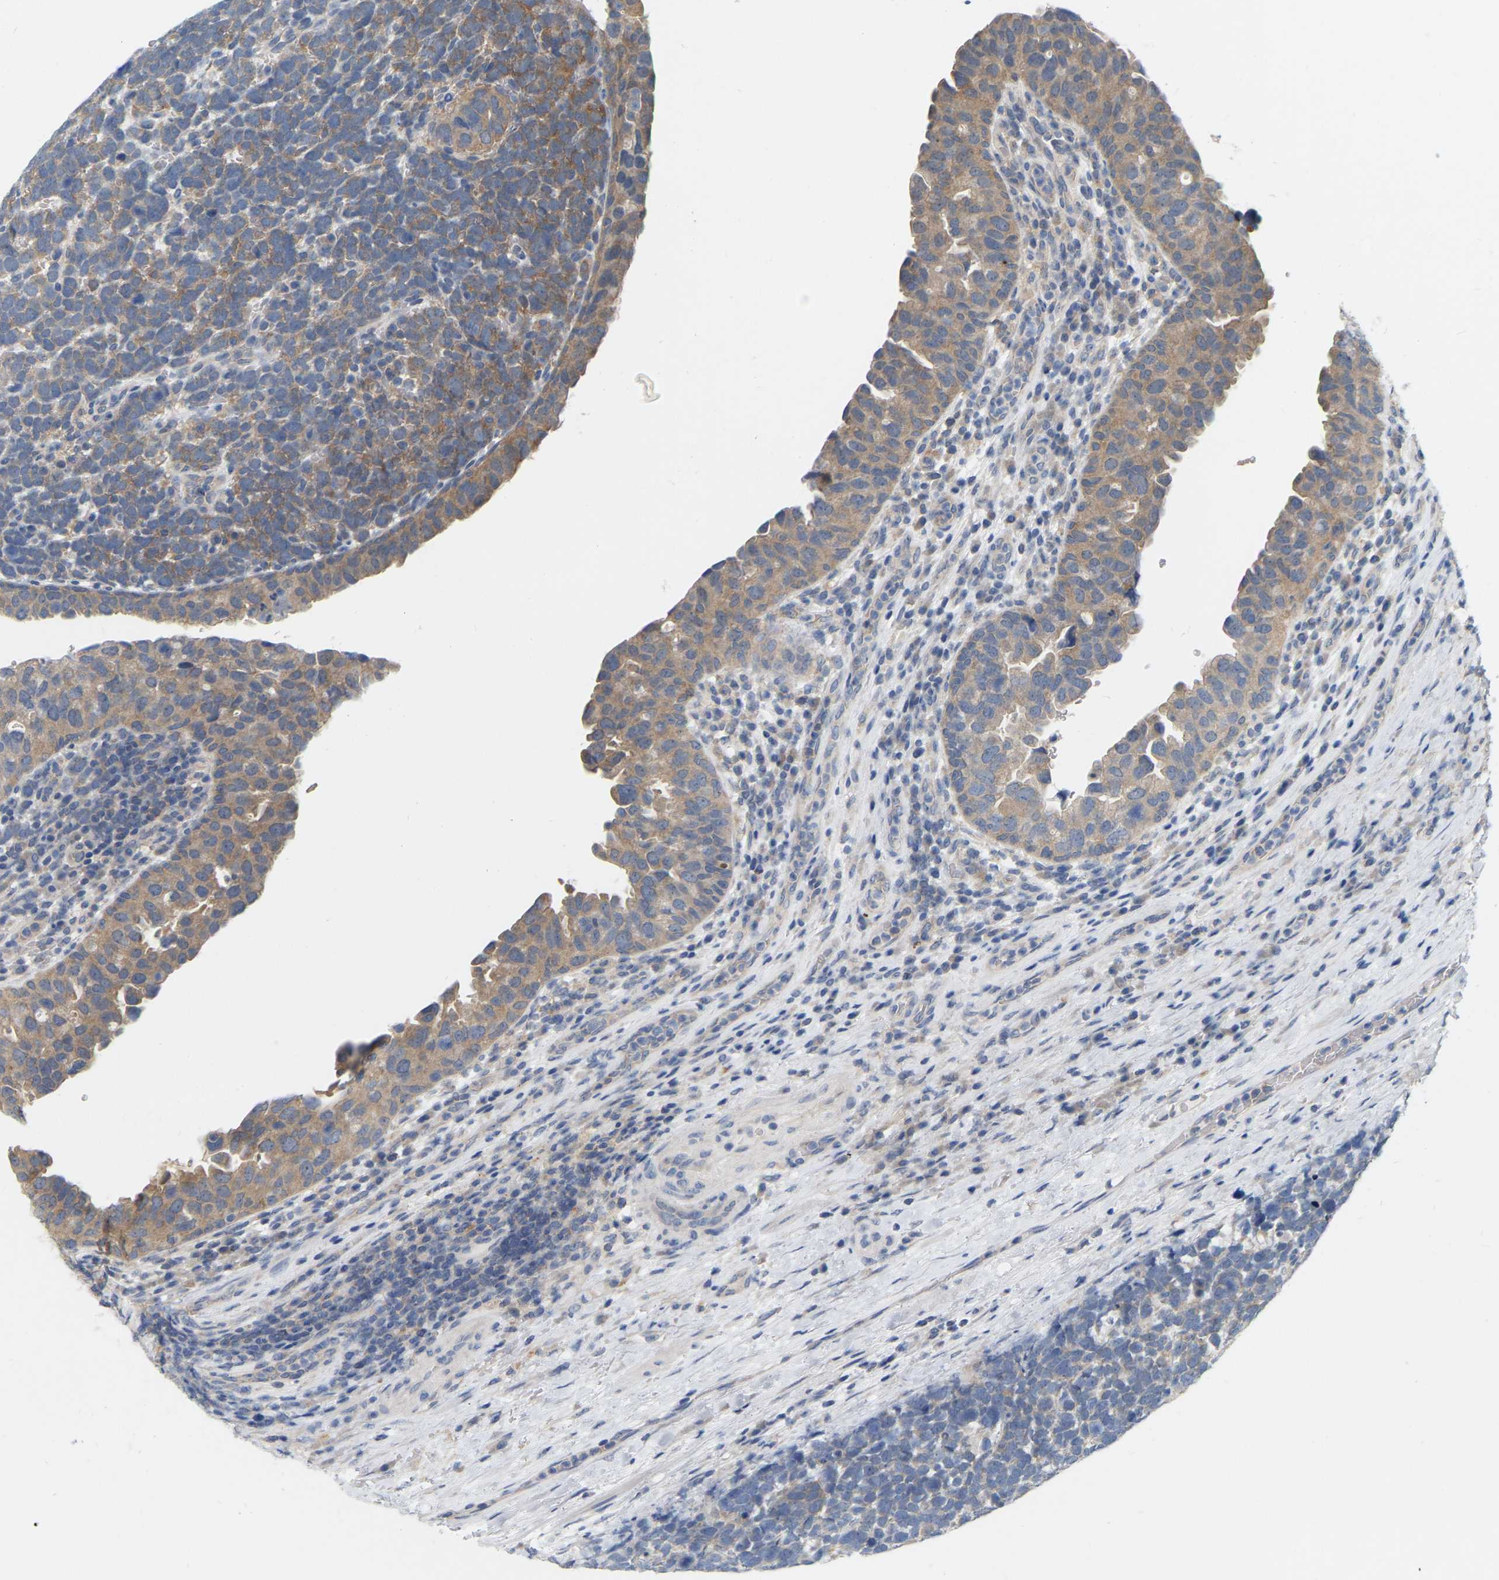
{"staining": {"intensity": "moderate", "quantity": ">75%", "location": "cytoplasmic/membranous"}, "tissue": "urothelial cancer", "cell_type": "Tumor cells", "image_type": "cancer", "snomed": [{"axis": "morphology", "description": "Urothelial carcinoma, High grade"}, {"axis": "topography", "description": "Urinary bladder"}], "caption": "Immunohistochemistry (IHC) (DAB) staining of high-grade urothelial carcinoma demonstrates moderate cytoplasmic/membranous protein positivity in approximately >75% of tumor cells.", "gene": "WIPI2", "patient": {"sex": "female", "age": 82}}